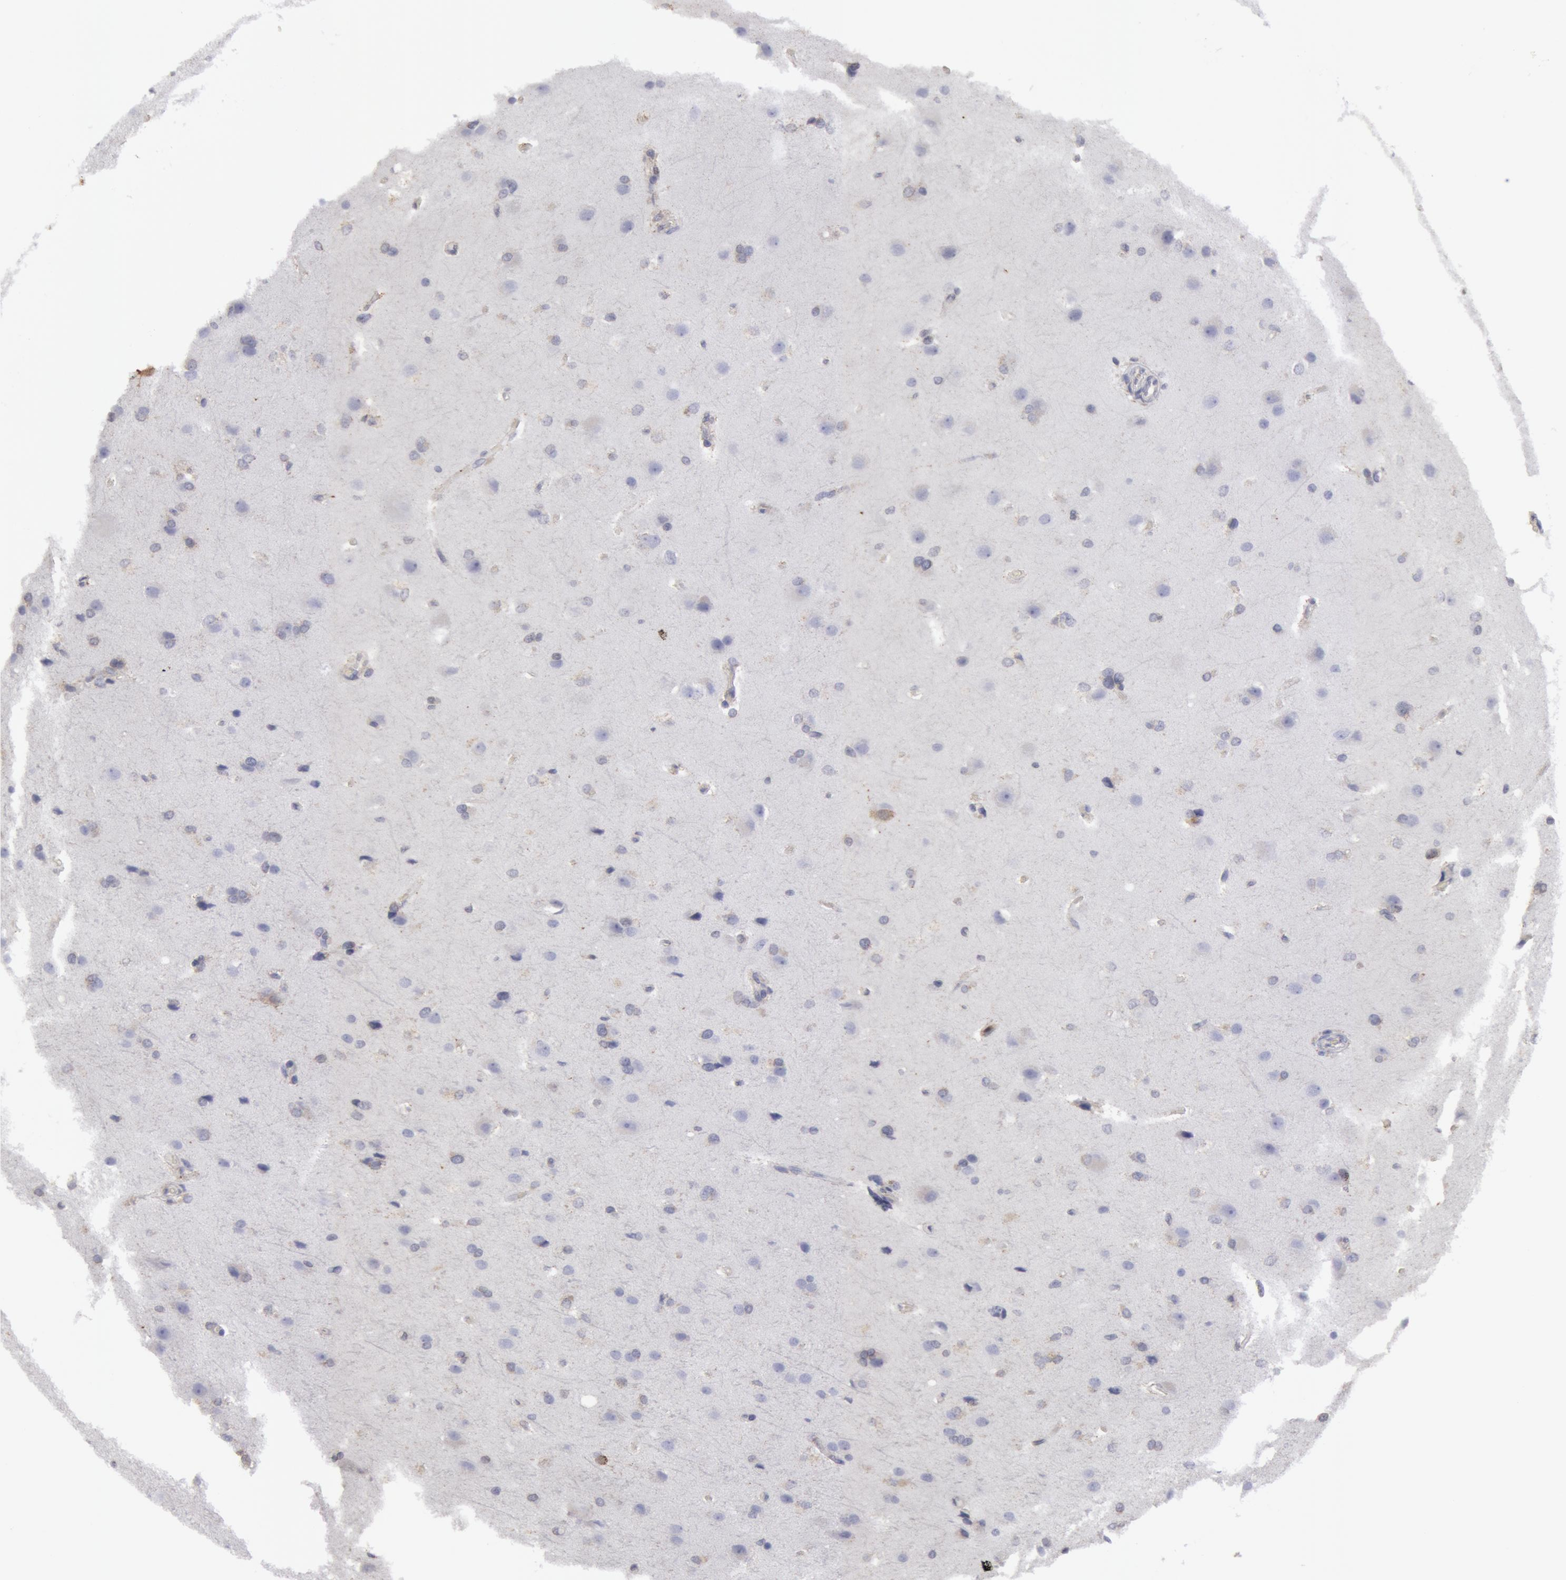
{"staining": {"intensity": "negative", "quantity": "none", "location": "none"}, "tissue": "glioma", "cell_type": "Tumor cells", "image_type": "cancer", "snomed": [{"axis": "morphology", "description": "Glioma, malignant, High grade"}, {"axis": "topography", "description": "Brain"}], "caption": "Immunohistochemical staining of high-grade glioma (malignant) demonstrates no significant positivity in tumor cells.", "gene": "CAT", "patient": {"sex": "male", "age": 68}}